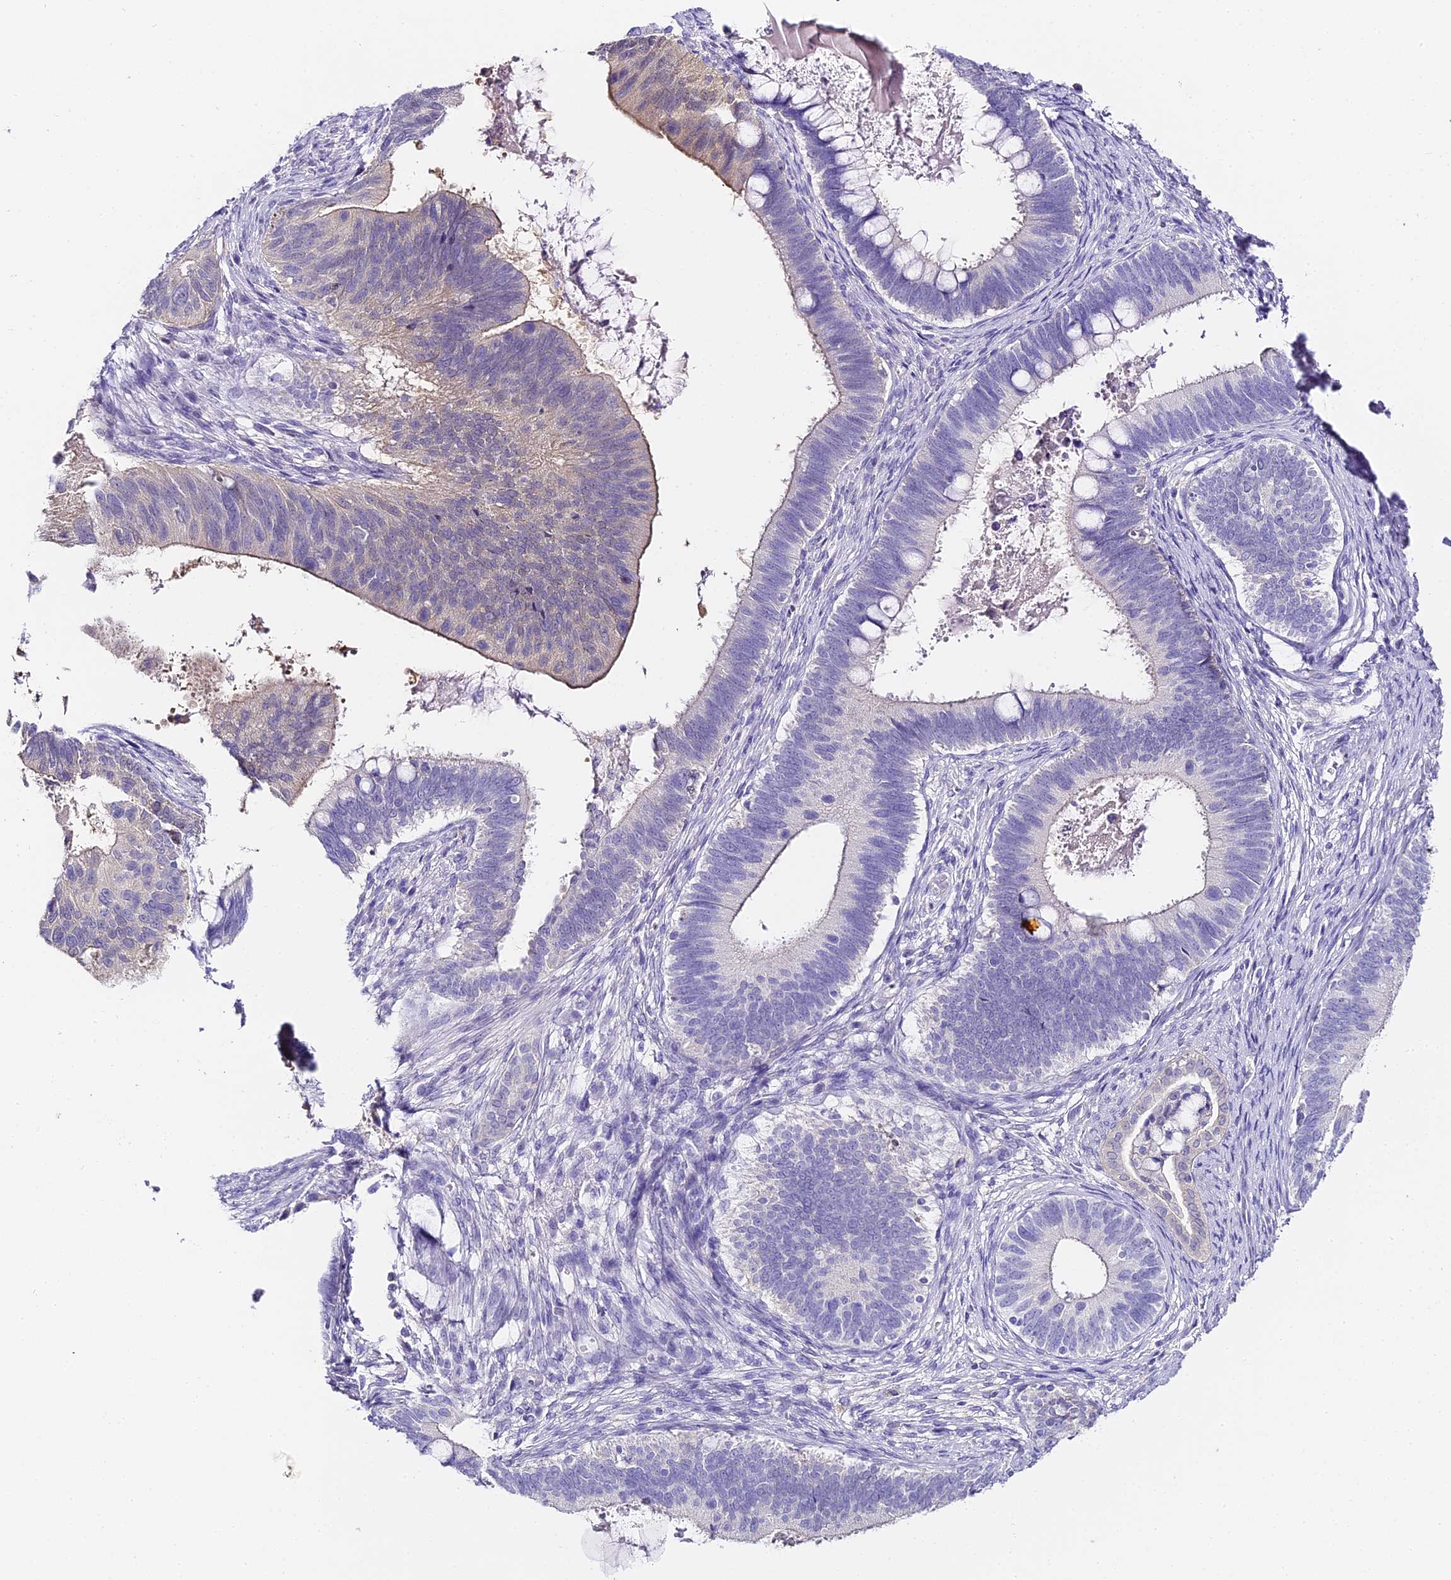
{"staining": {"intensity": "weak", "quantity": "<25%", "location": "cytoplasmic/membranous"}, "tissue": "cervical cancer", "cell_type": "Tumor cells", "image_type": "cancer", "snomed": [{"axis": "morphology", "description": "Adenocarcinoma, NOS"}, {"axis": "topography", "description": "Cervix"}], "caption": "The IHC image has no significant staining in tumor cells of cervical adenocarcinoma tissue.", "gene": "ABHD14A-ACY1", "patient": {"sex": "female", "age": 42}}